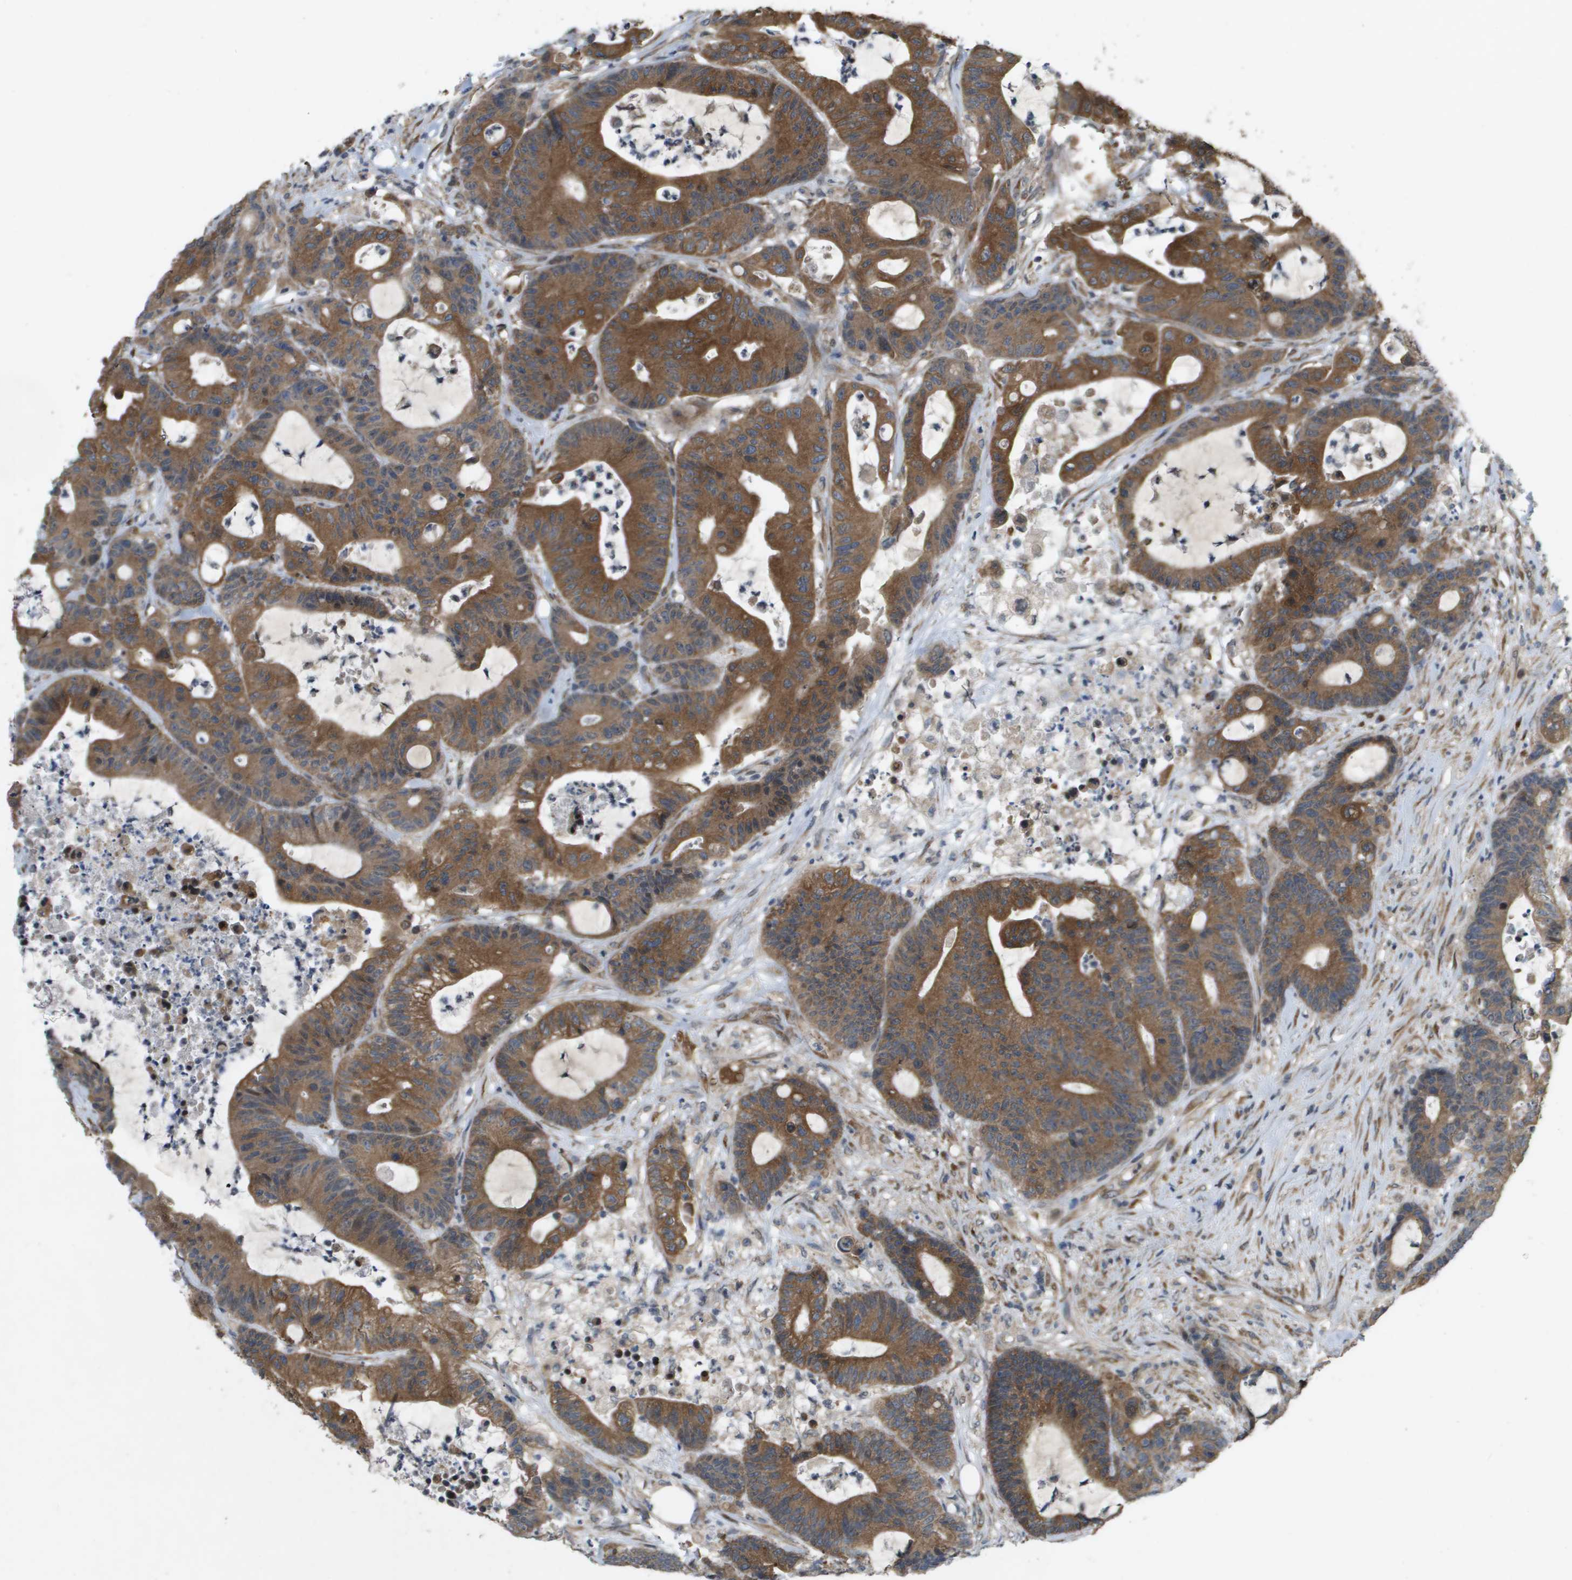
{"staining": {"intensity": "moderate", "quantity": ">75%", "location": "cytoplasmic/membranous"}, "tissue": "colorectal cancer", "cell_type": "Tumor cells", "image_type": "cancer", "snomed": [{"axis": "morphology", "description": "Adenocarcinoma, NOS"}, {"axis": "topography", "description": "Colon"}], "caption": "IHC staining of colorectal adenocarcinoma, which demonstrates medium levels of moderate cytoplasmic/membranous expression in approximately >75% of tumor cells indicating moderate cytoplasmic/membranous protein positivity. The staining was performed using DAB (3,3'-diaminobenzidine) (brown) for protein detection and nuclei were counterstained in hematoxylin (blue).", "gene": "IFNLR1", "patient": {"sex": "female", "age": 84}}